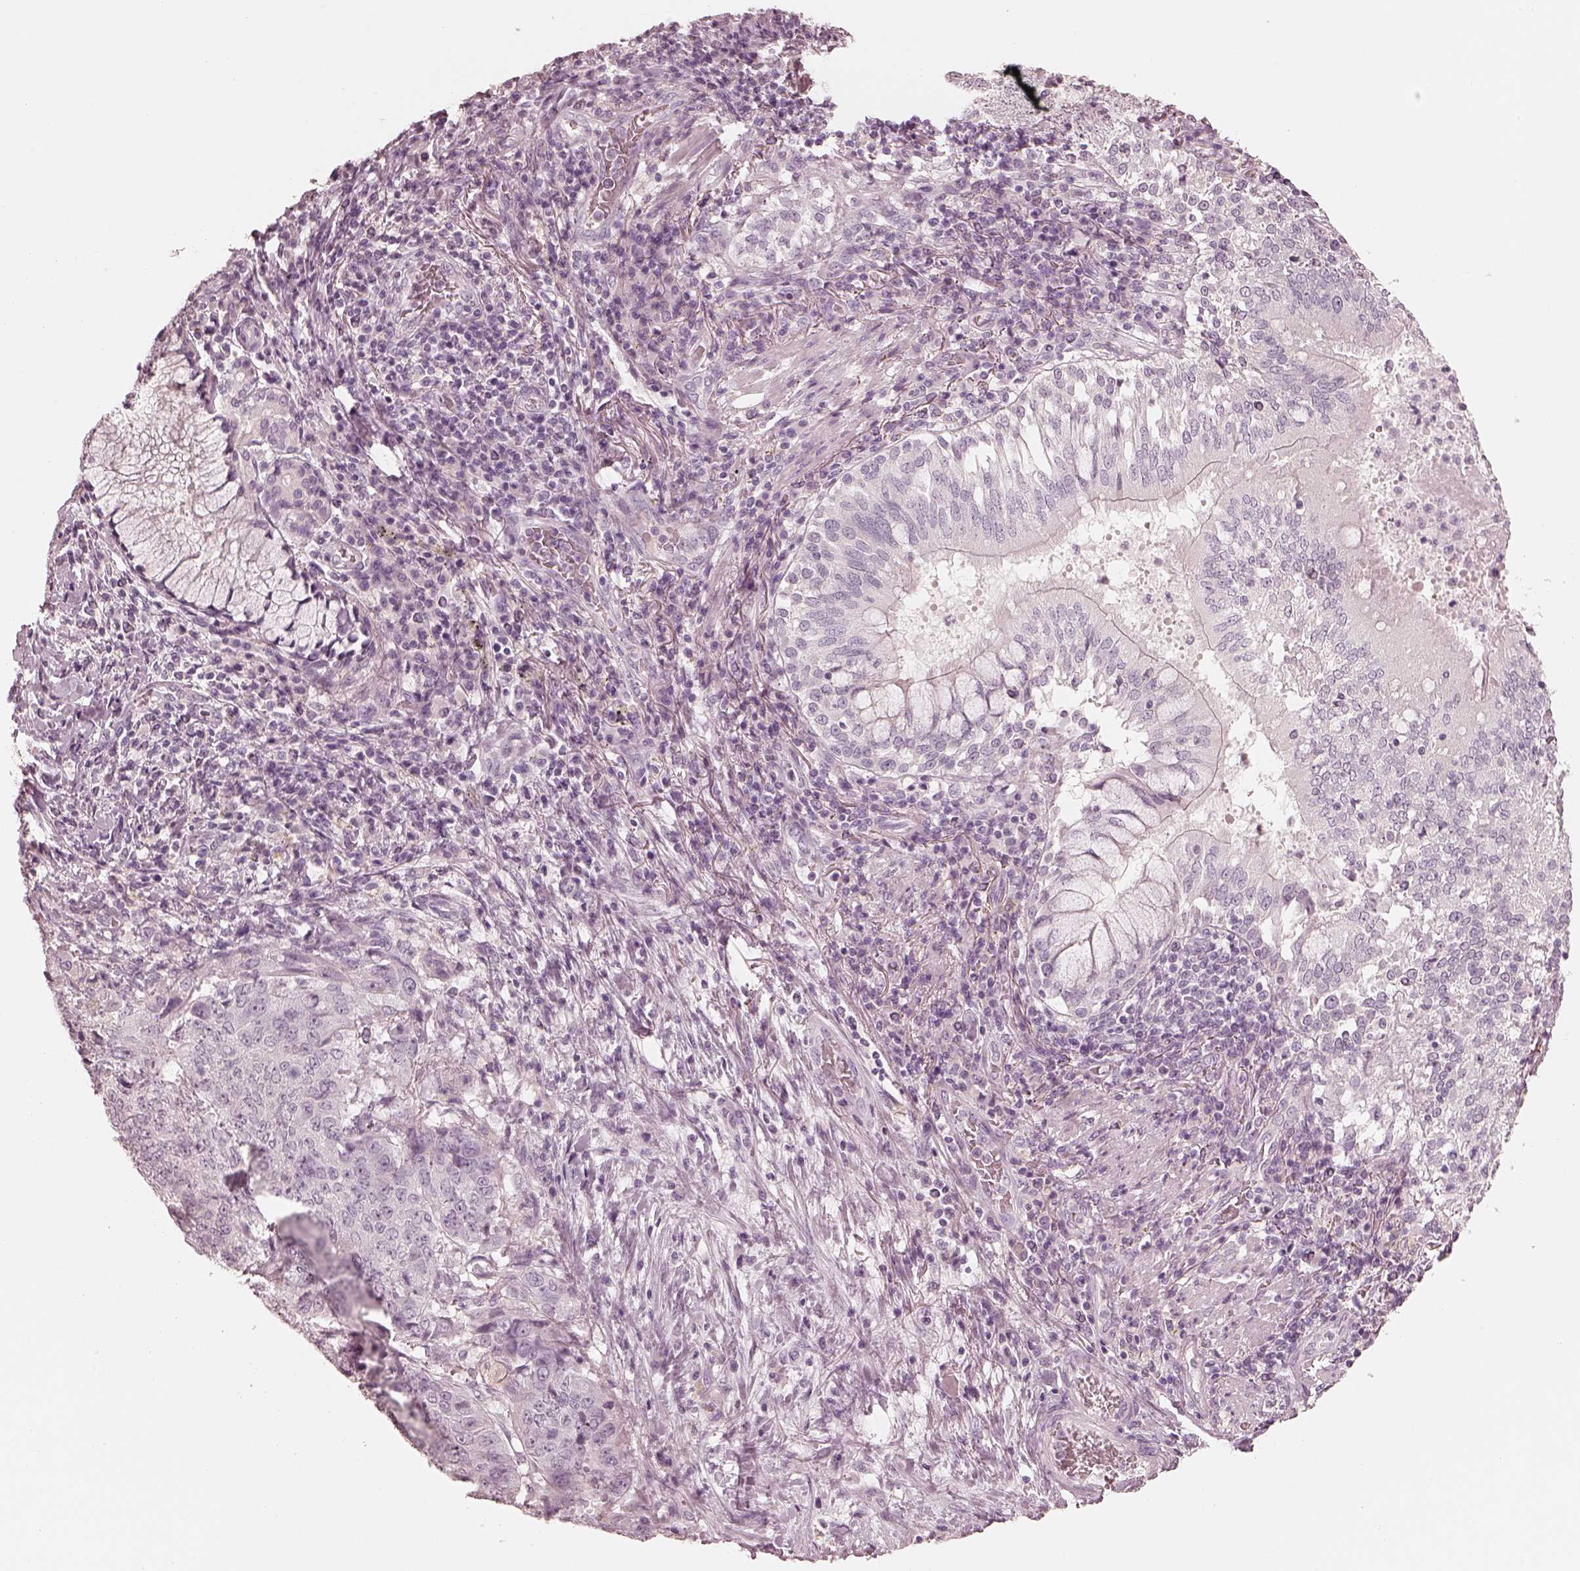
{"staining": {"intensity": "negative", "quantity": "none", "location": "none"}, "tissue": "lung cancer", "cell_type": "Tumor cells", "image_type": "cancer", "snomed": [{"axis": "morphology", "description": "Normal tissue, NOS"}, {"axis": "morphology", "description": "Squamous cell carcinoma, NOS"}, {"axis": "topography", "description": "Bronchus"}, {"axis": "topography", "description": "Lung"}], "caption": "This is an immunohistochemistry (IHC) micrograph of lung squamous cell carcinoma. There is no expression in tumor cells.", "gene": "CALR3", "patient": {"sex": "male", "age": 64}}